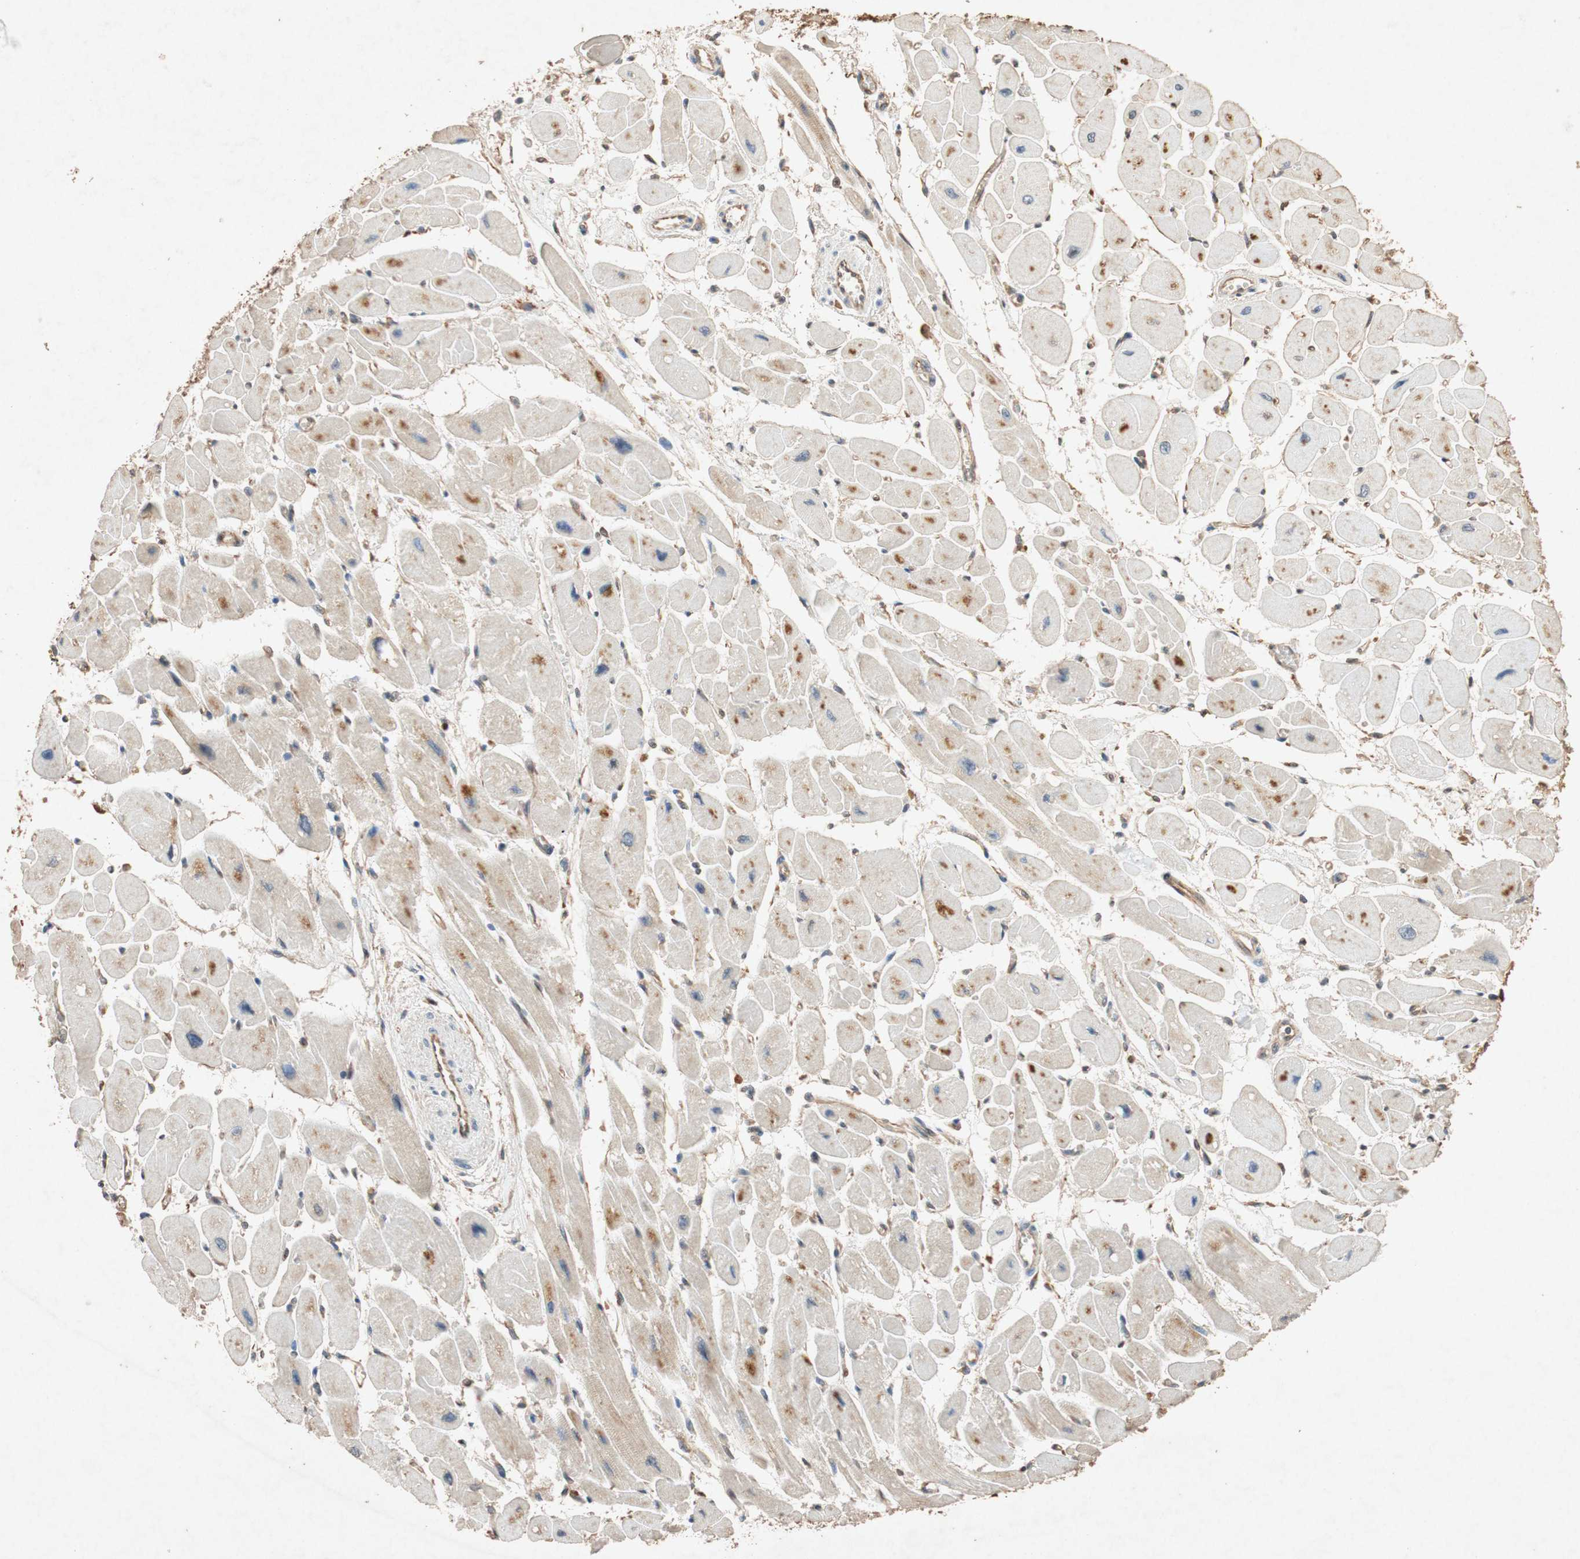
{"staining": {"intensity": "weak", "quantity": ">75%", "location": "cytoplasmic/membranous"}, "tissue": "heart muscle", "cell_type": "Cardiomyocytes", "image_type": "normal", "snomed": [{"axis": "morphology", "description": "Normal tissue, NOS"}, {"axis": "topography", "description": "Heart"}], "caption": "IHC histopathology image of unremarkable human heart muscle stained for a protein (brown), which exhibits low levels of weak cytoplasmic/membranous expression in approximately >75% of cardiomyocytes.", "gene": "TUBB", "patient": {"sex": "female", "age": 54}}